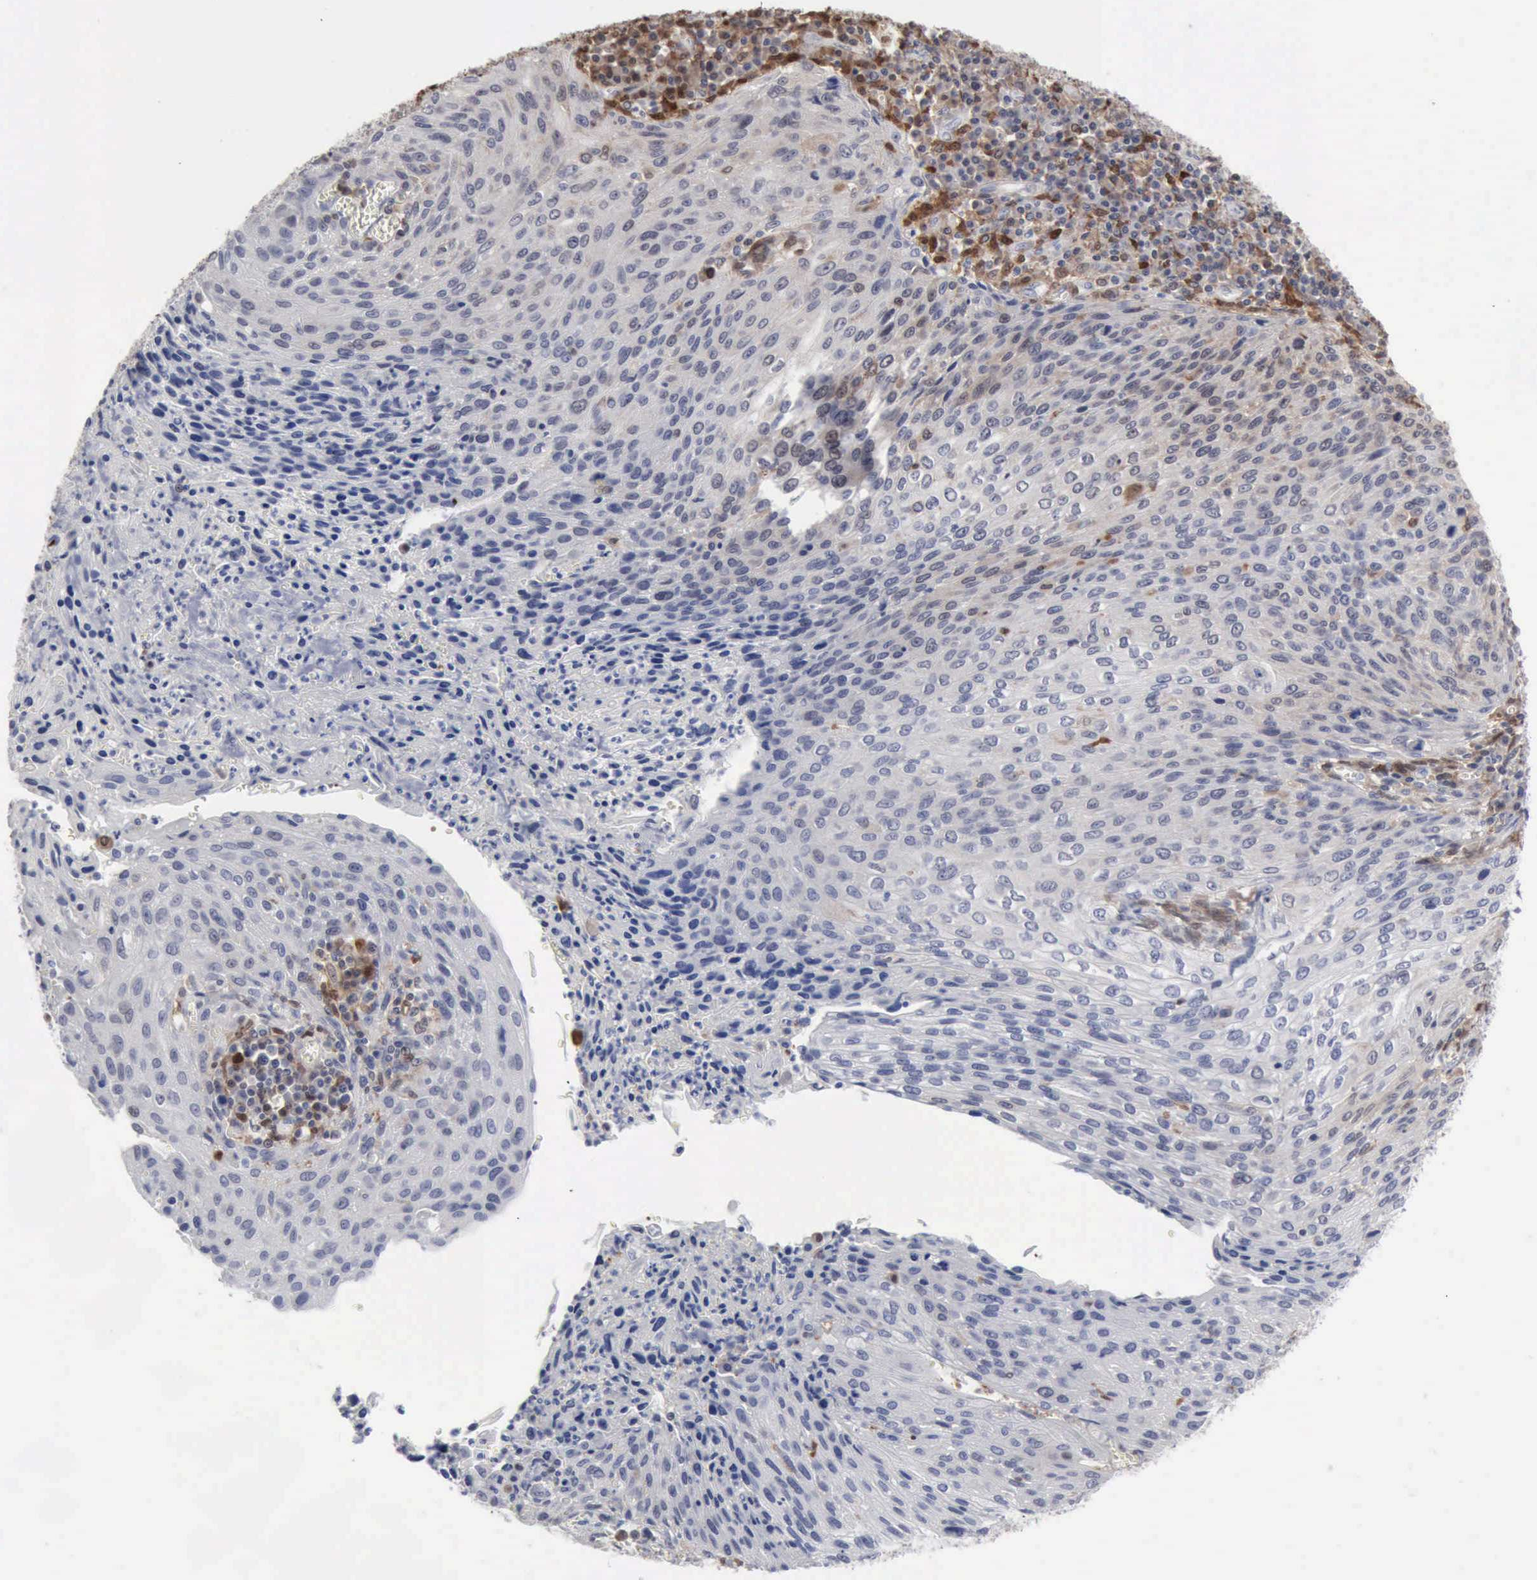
{"staining": {"intensity": "weak", "quantity": "<25%", "location": "nuclear"}, "tissue": "cervical cancer", "cell_type": "Tumor cells", "image_type": "cancer", "snomed": [{"axis": "morphology", "description": "Squamous cell carcinoma, NOS"}, {"axis": "topography", "description": "Cervix"}], "caption": "DAB (3,3'-diaminobenzidine) immunohistochemical staining of squamous cell carcinoma (cervical) displays no significant expression in tumor cells. (Immunohistochemistry (ihc), brightfield microscopy, high magnification).", "gene": "STAT1", "patient": {"sex": "female", "age": 32}}